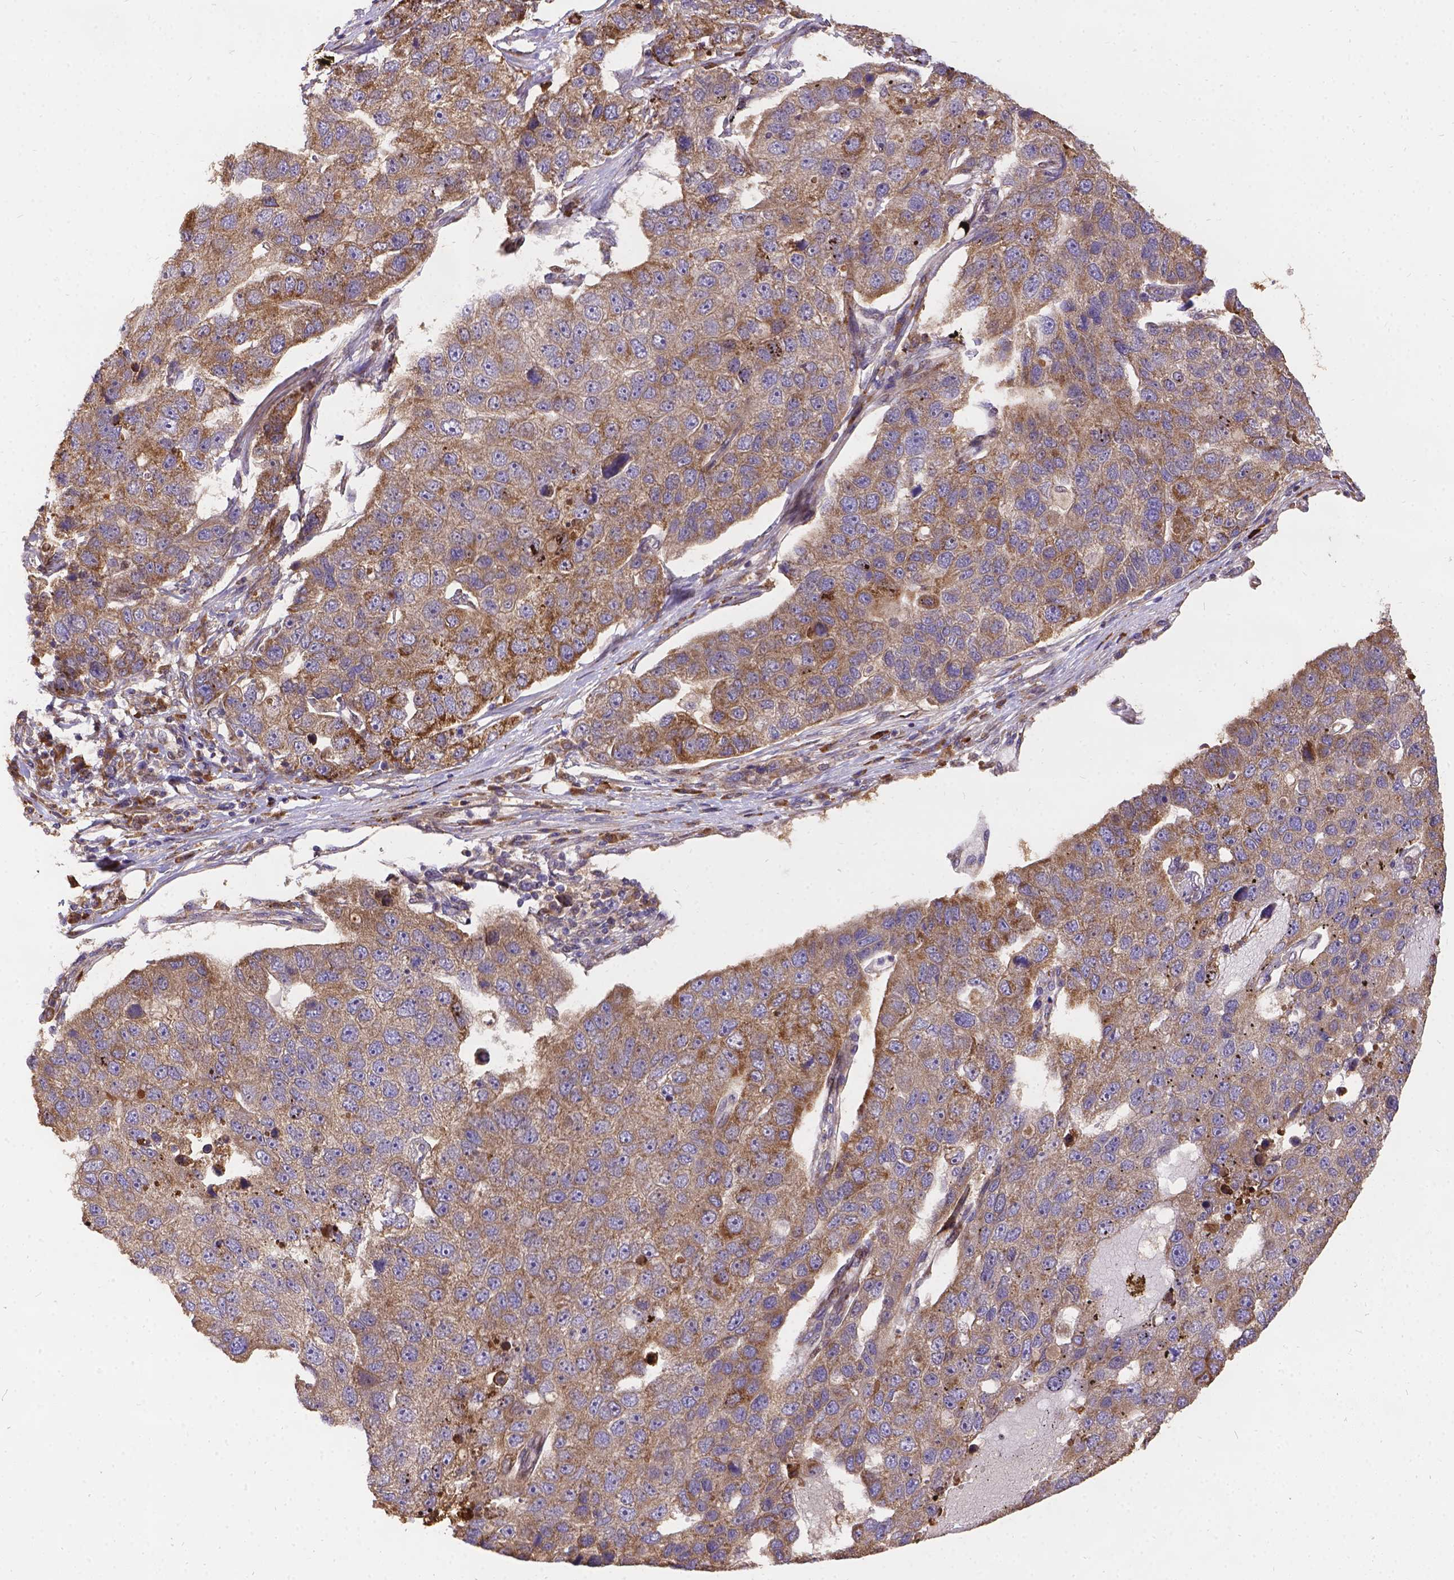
{"staining": {"intensity": "weak", "quantity": ">75%", "location": "cytoplasmic/membranous"}, "tissue": "pancreatic cancer", "cell_type": "Tumor cells", "image_type": "cancer", "snomed": [{"axis": "morphology", "description": "Adenocarcinoma, NOS"}, {"axis": "topography", "description": "Pancreas"}], "caption": "DAB immunohistochemical staining of pancreatic cancer shows weak cytoplasmic/membranous protein expression in about >75% of tumor cells.", "gene": "DENND6A", "patient": {"sex": "female", "age": 61}}